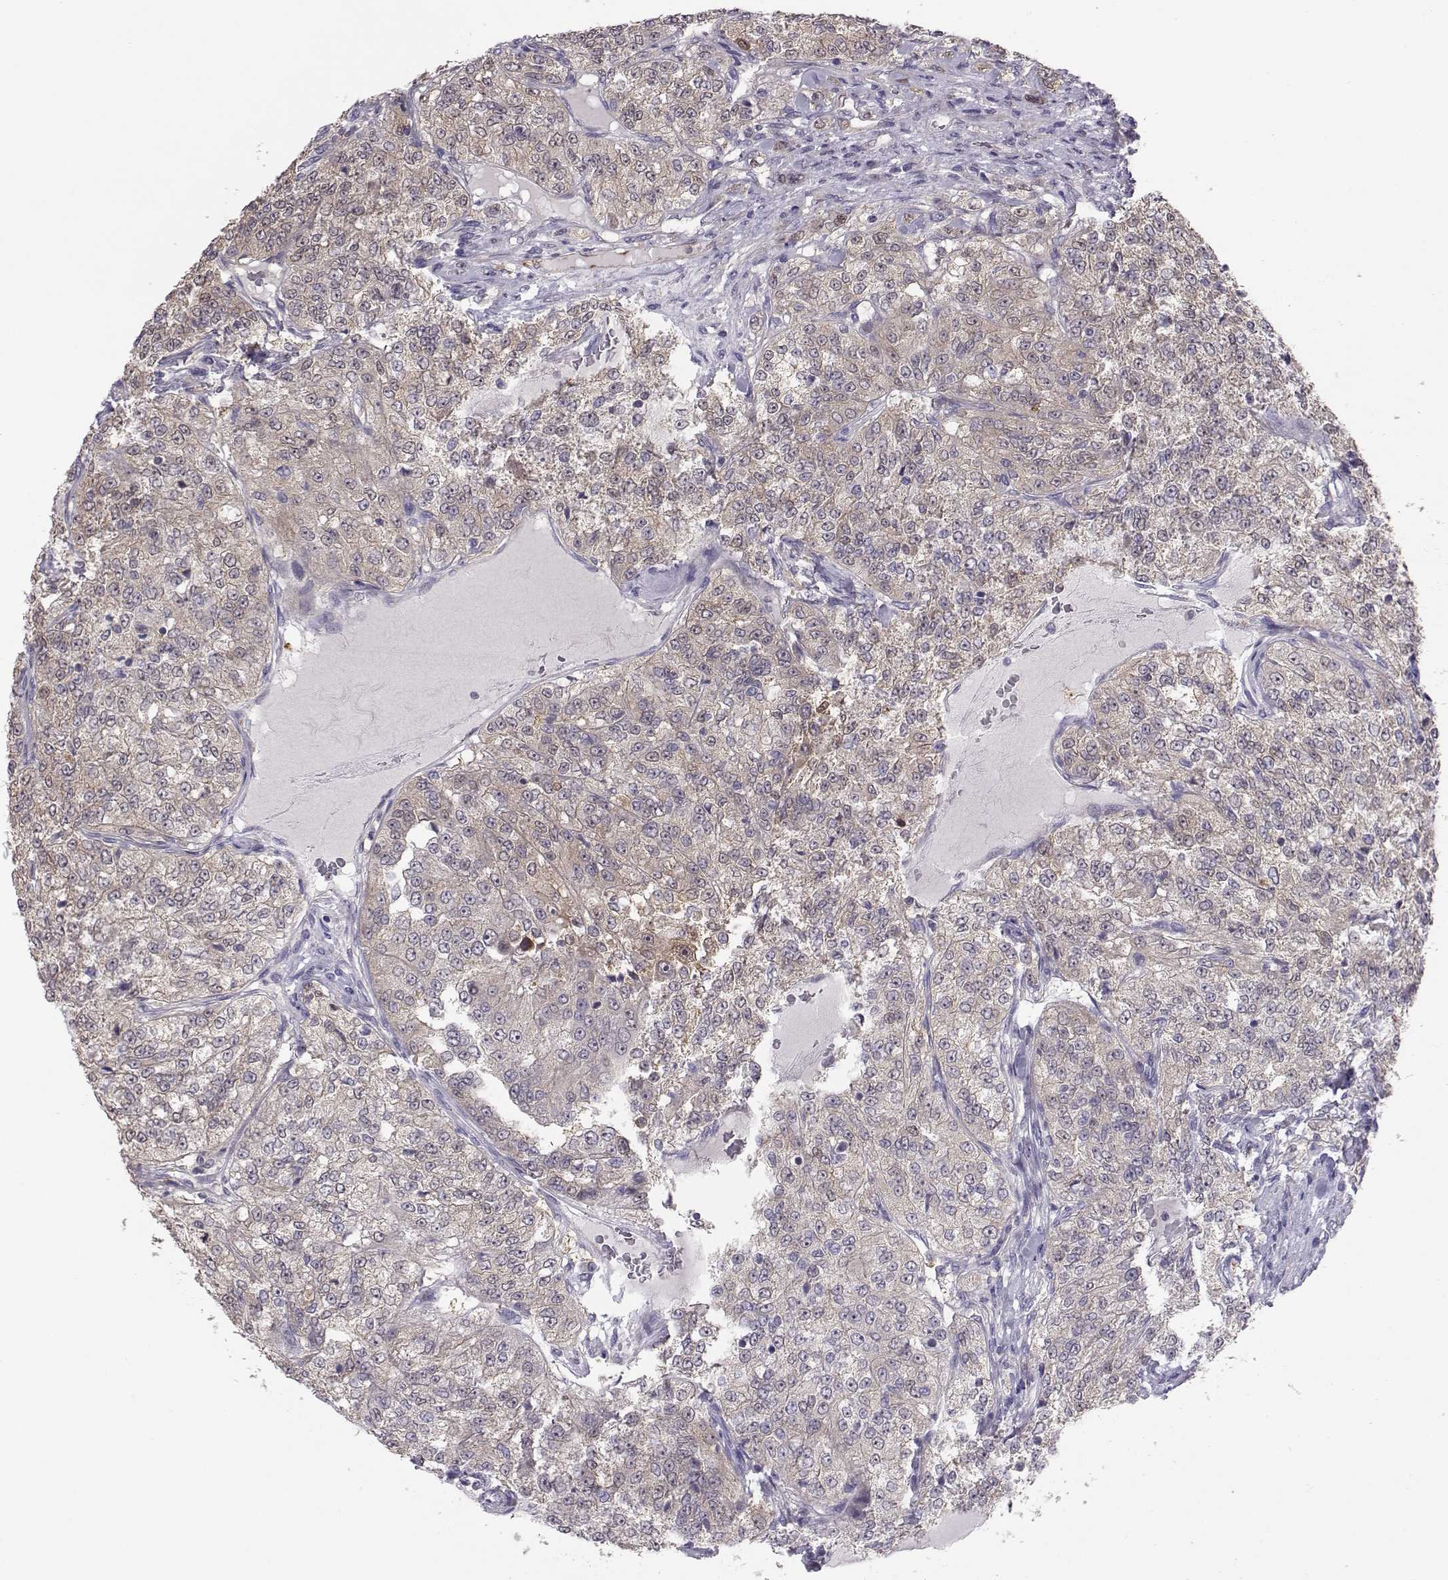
{"staining": {"intensity": "weak", "quantity": ">75%", "location": "cytoplasmic/membranous"}, "tissue": "renal cancer", "cell_type": "Tumor cells", "image_type": "cancer", "snomed": [{"axis": "morphology", "description": "Adenocarcinoma, NOS"}, {"axis": "topography", "description": "Kidney"}], "caption": "An image of renal cancer (adenocarcinoma) stained for a protein demonstrates weak cytoplasmic/membranous brown staining in tumor cells. (DAB = brown stain, brightfield microscopy at high magnification).", "gene": "NCAM2", "patient": {"sex": "female", "age": 63}}